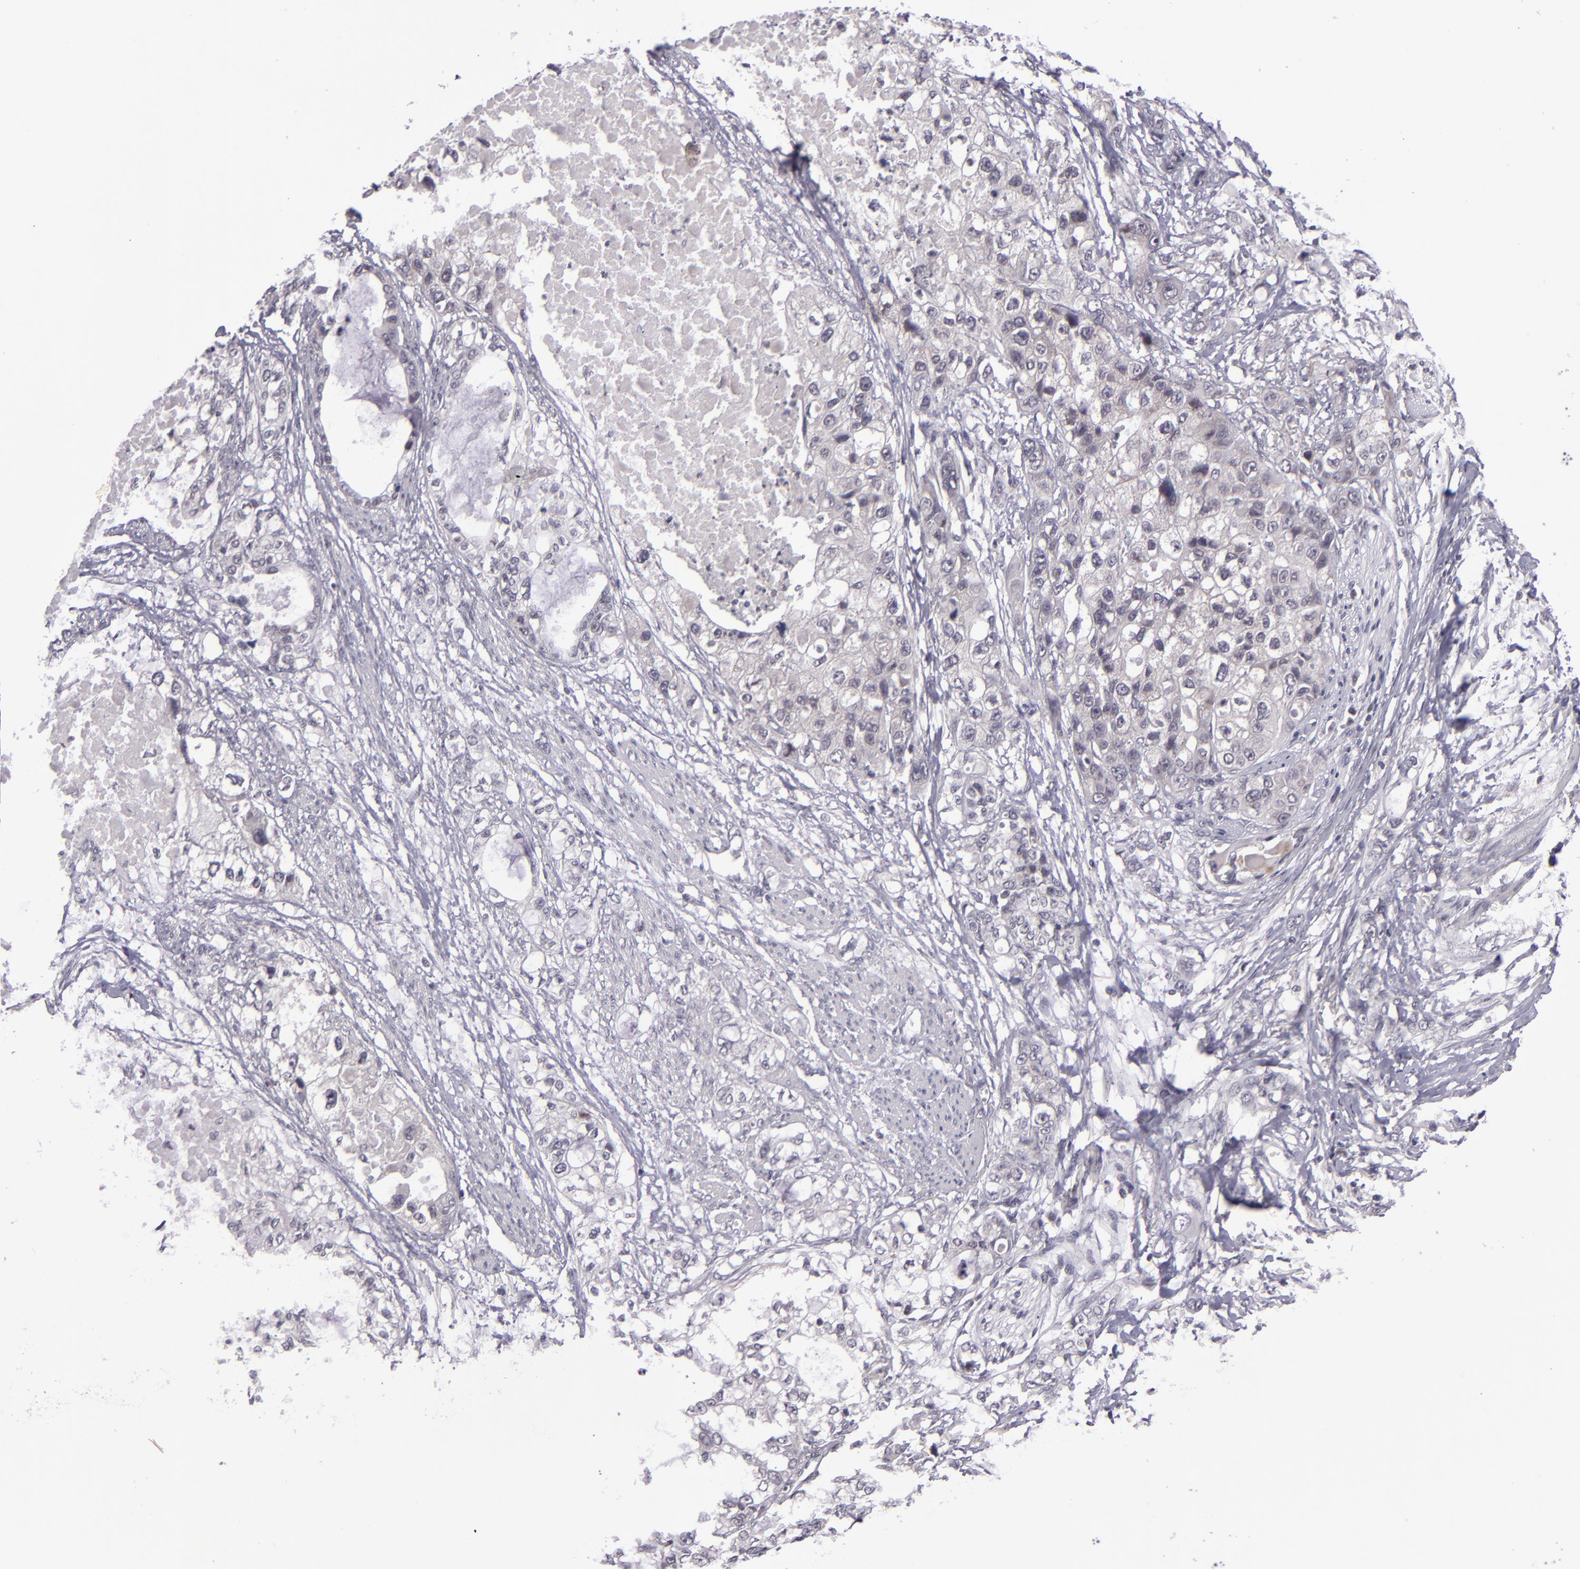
{"staining": {"intensity": "negative", "quantity": "none", "location": "none"}, "tissue": "stomach cancer", "cell_type": "Tumor cells", "image_type": "cancer", "snomed": [{"axis": "morphology", "description": "Adenocarcinoma, NOS"}, {"axis": "topography", "description": "Stomach, upper"}], "caption": "This is an immunohistochemistry (IHC) micrograph of stomach cancer. There is no staining in tumor cells.", "gene": "CASP8", "patient": {"sex": "female", "age": 52}}